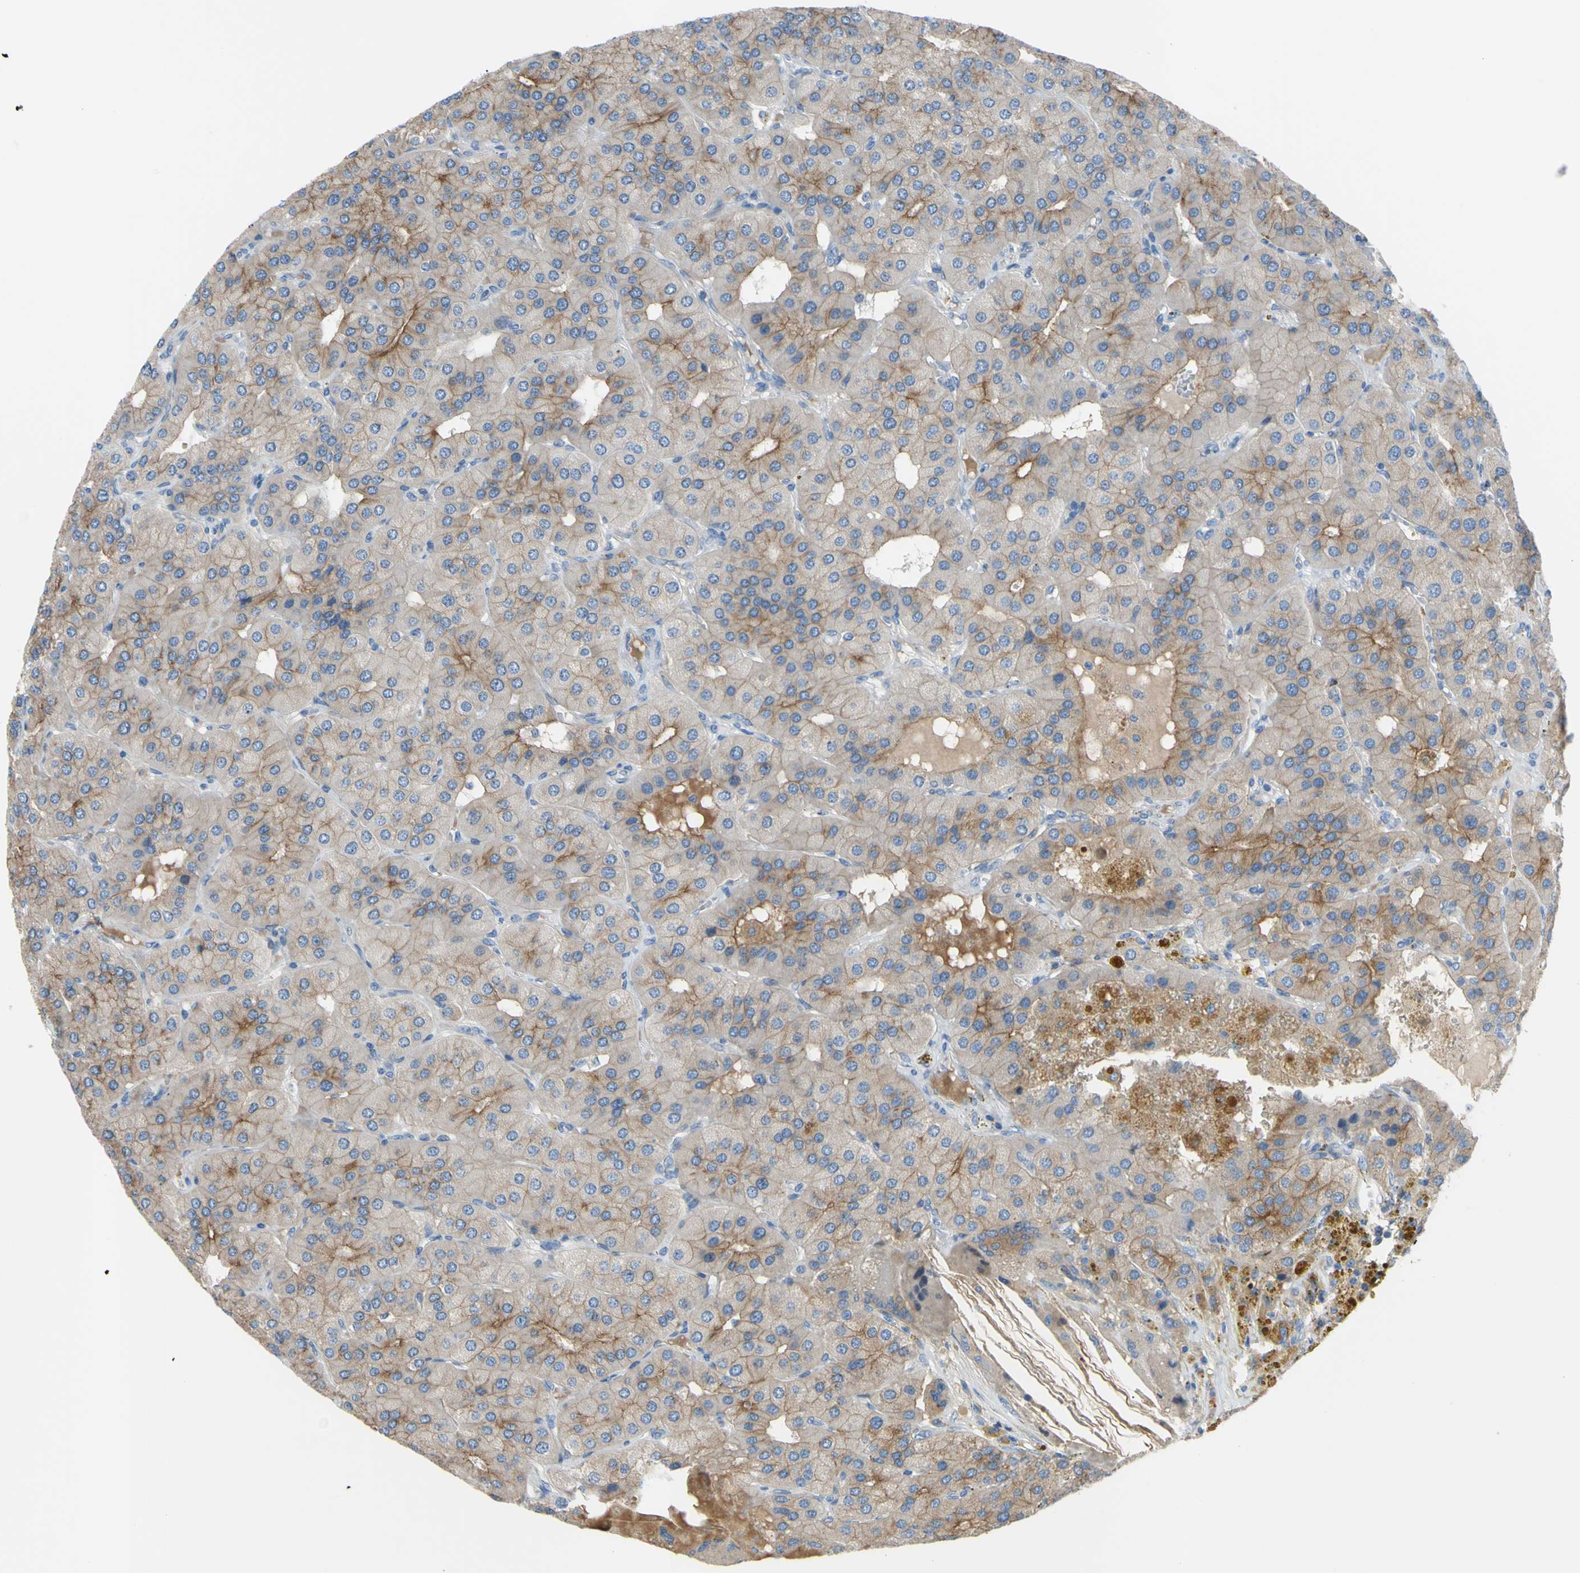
{"staining": {"intensity": "weak", "quantity": "25%-75%", "location": "cytoplasmic/membranous"}, "tissue": "parathyroid gland", "cell_type": "Glandular cells", "image_type": "normal", "snomed": [{"axis": "morphology", "description": "Normal tissue, NOS"}, {"axis": "morphology", "description": "Adenoma, NOS"}, {"axis": "topography", "description": "Parathyroid gland"}], "caption": "Immunohistochemical staining of normal human parathyroid gland shows low levels of weak cytoplasmic/membranous staining in about 25%-75% of glandular cells.", "gene": "TMEM59L", "patient": {"sex": "female", "age": 86}}